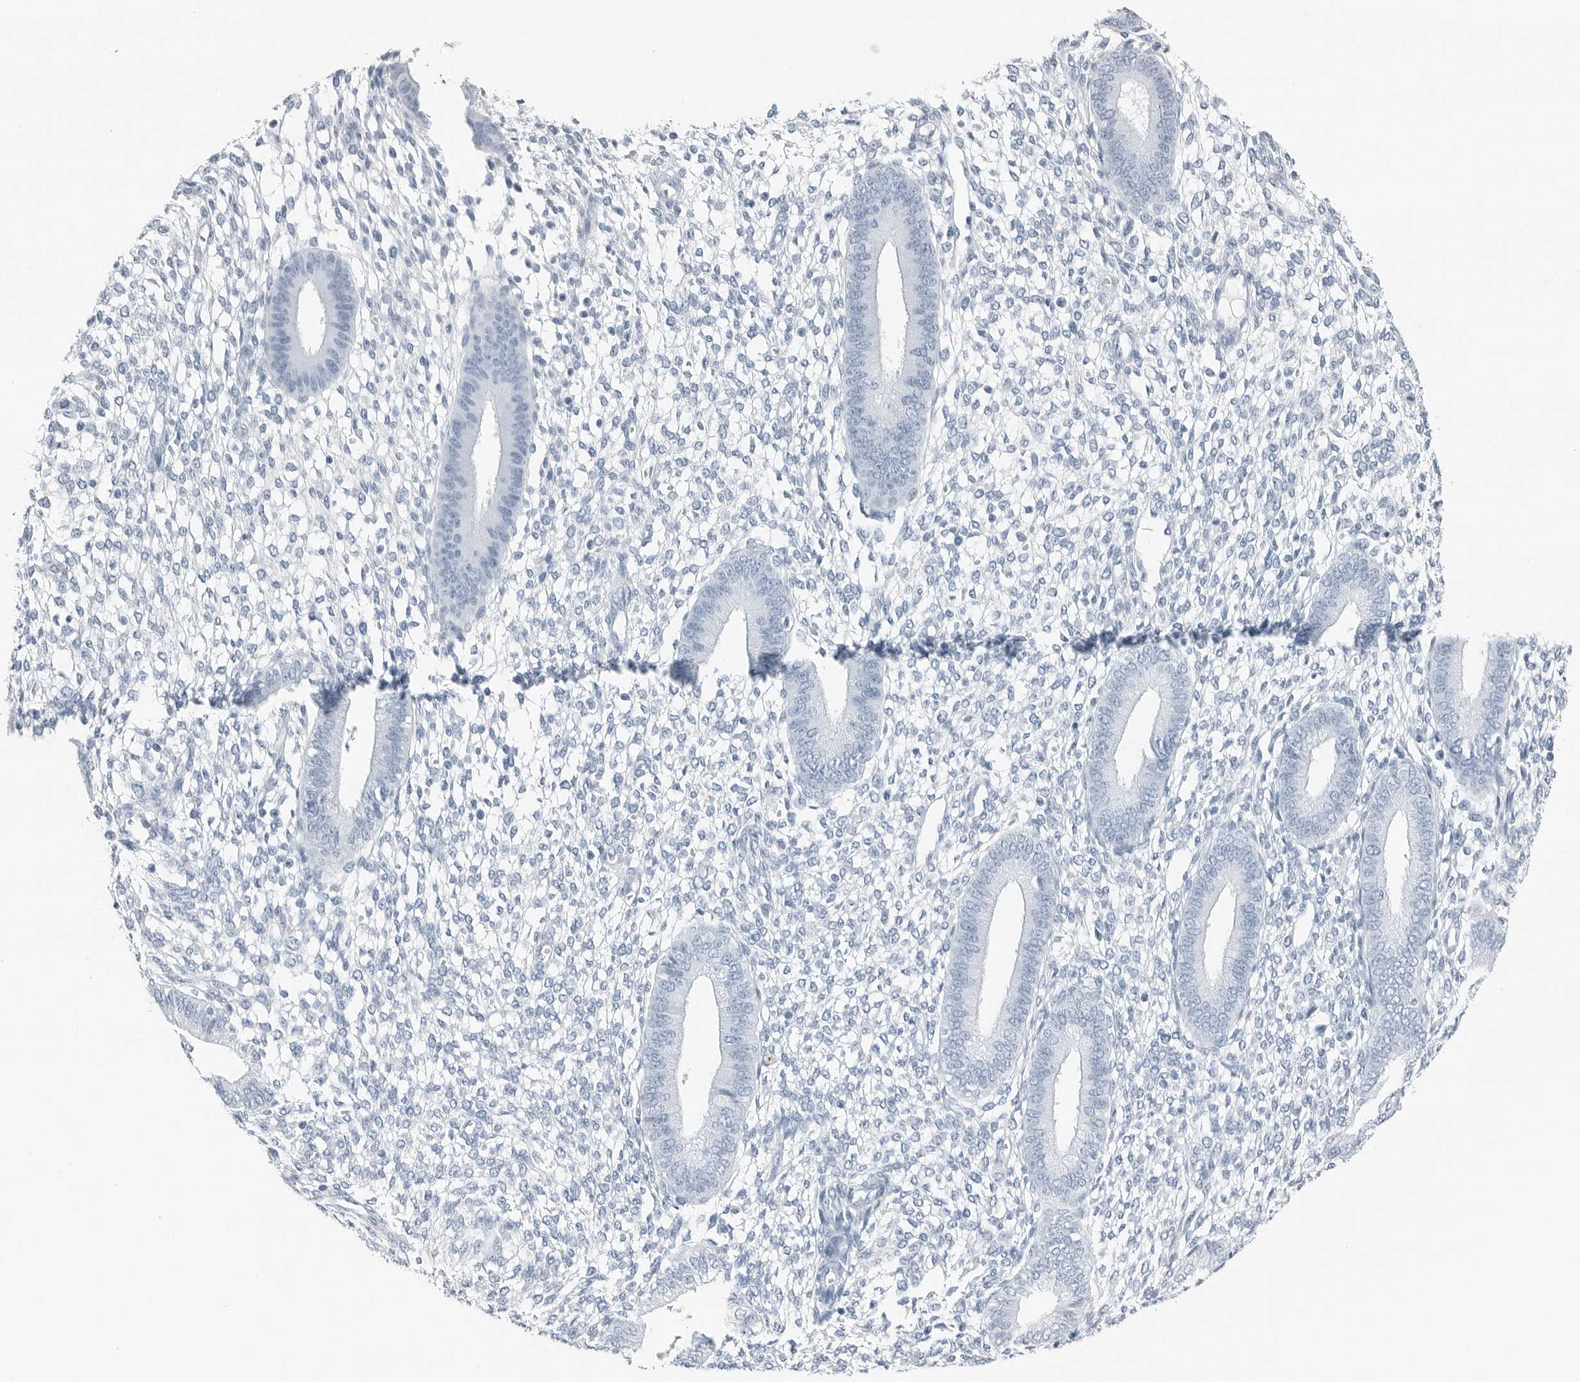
{"staining": {"intensity": "negative", "quantity": "none", "location": "none"}, "tissue": "endometrium", "cell_type": "Cells in endometrial stroma", "image_type": "normal", "snomed": [{"axis": "morphology", "description": "Normal tissue, NOS"}, {"axis": "topography", "description": "Endometrium"}], "caption": "DAB immunohistochemical staining of normal human endometrium shows no significant expression in cells in endometrial stroma.", "gene": "SLPI", "patient": {"sex": "female", "age": 46}}